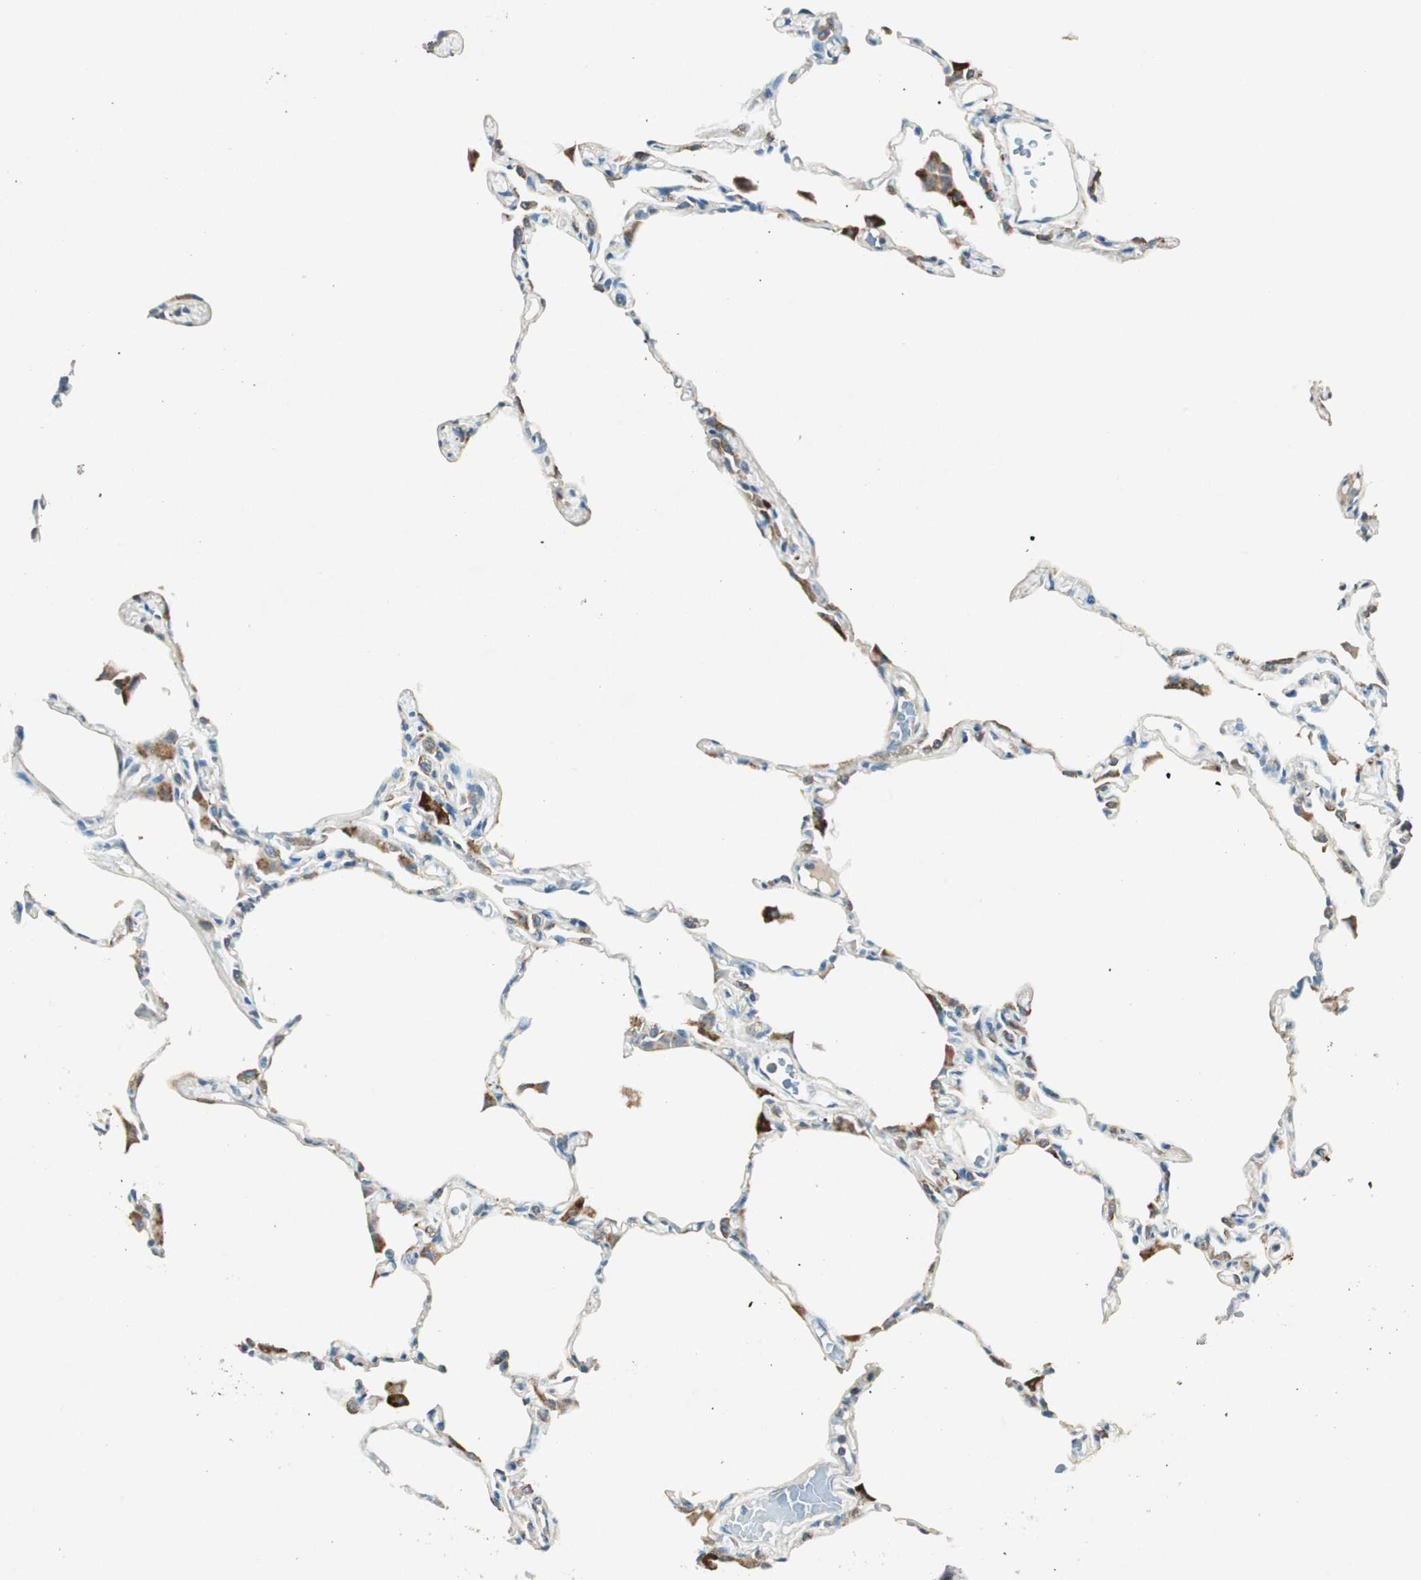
{"staining": {"intensity": "moderate", "quantity": "<25%", "location": "cytoplasmic/membranous"}, "tissue": "lung", "cell_type": "Alveolar cells", "image_type": "normal", "snomed": [{"axis": "morphology", "description": "Normal tissue, NOS"}, {"axis": "topography", "description": "Lung"}], "caption": "Lung was stained to show a protein in brown. There is low levels of moderate cytoplasmic/membranous positivity in about <25% of alveolar cells. (IHC, brightfield microscopy, high magnification).", "gene": "NKAIN1", "patient": {"sex": "female", "age": 49}}